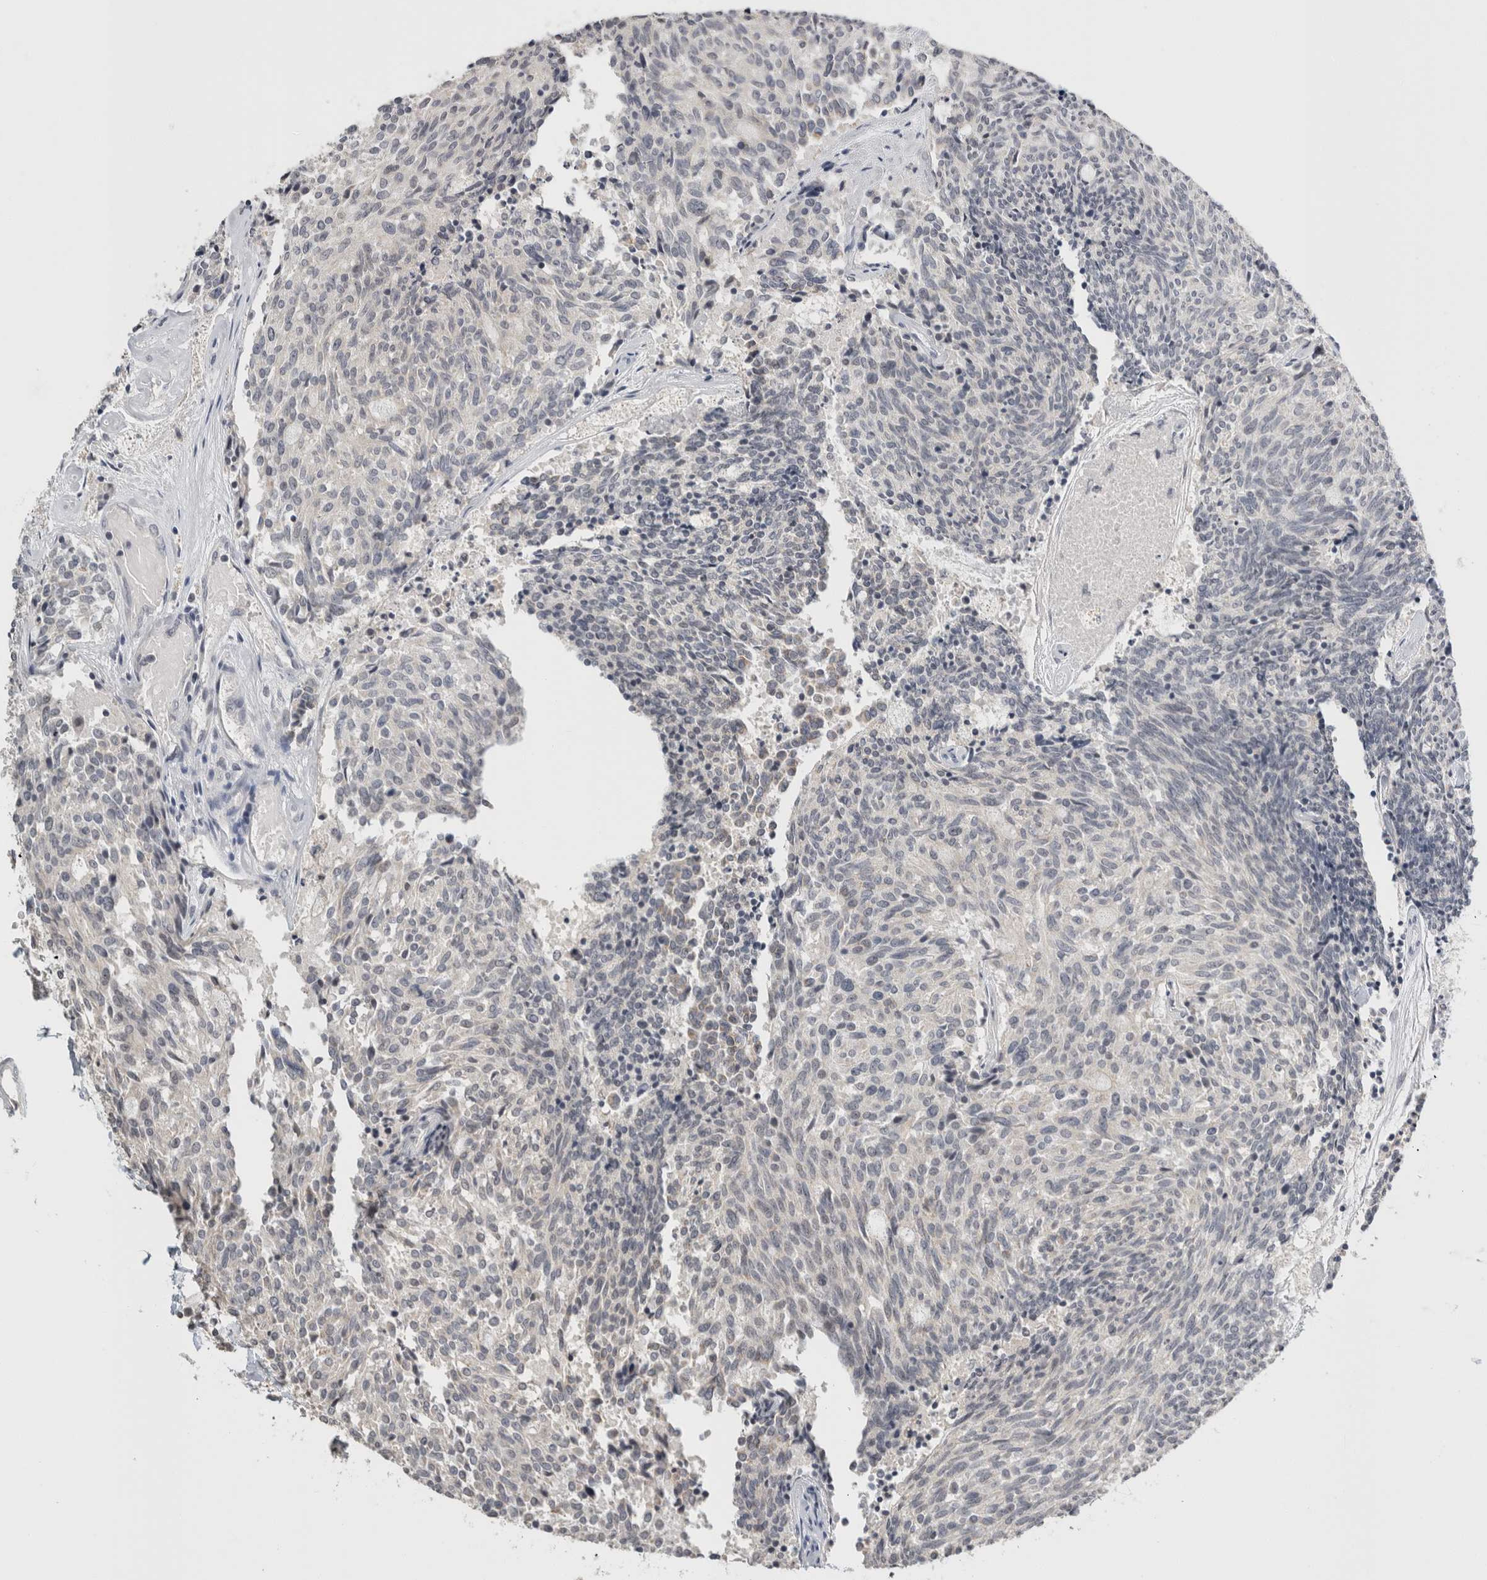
{"staining": {"intensity": "weak", "quantity": "<25%", "location": "cytoplasmic/membranous"}, "tissue": "carcinoid", "cell_type": "Tumor cells", "image_type": "cancer", "snomed": [{"axis": "morphology", "description": "Carcinoid, malignant, NOS"}, {"axis": "topography", "description": "Pancreas"}], "caption": "Tumor cells show no significant staining in carcinoid (malignant). (Brightfield microscopy of DAB (3,3'-diaminobenzidine) immunohistochemistry (IHC) at high magnification).", "gene": "CRAT", "patient": {"sex": "female", "age": 54}}